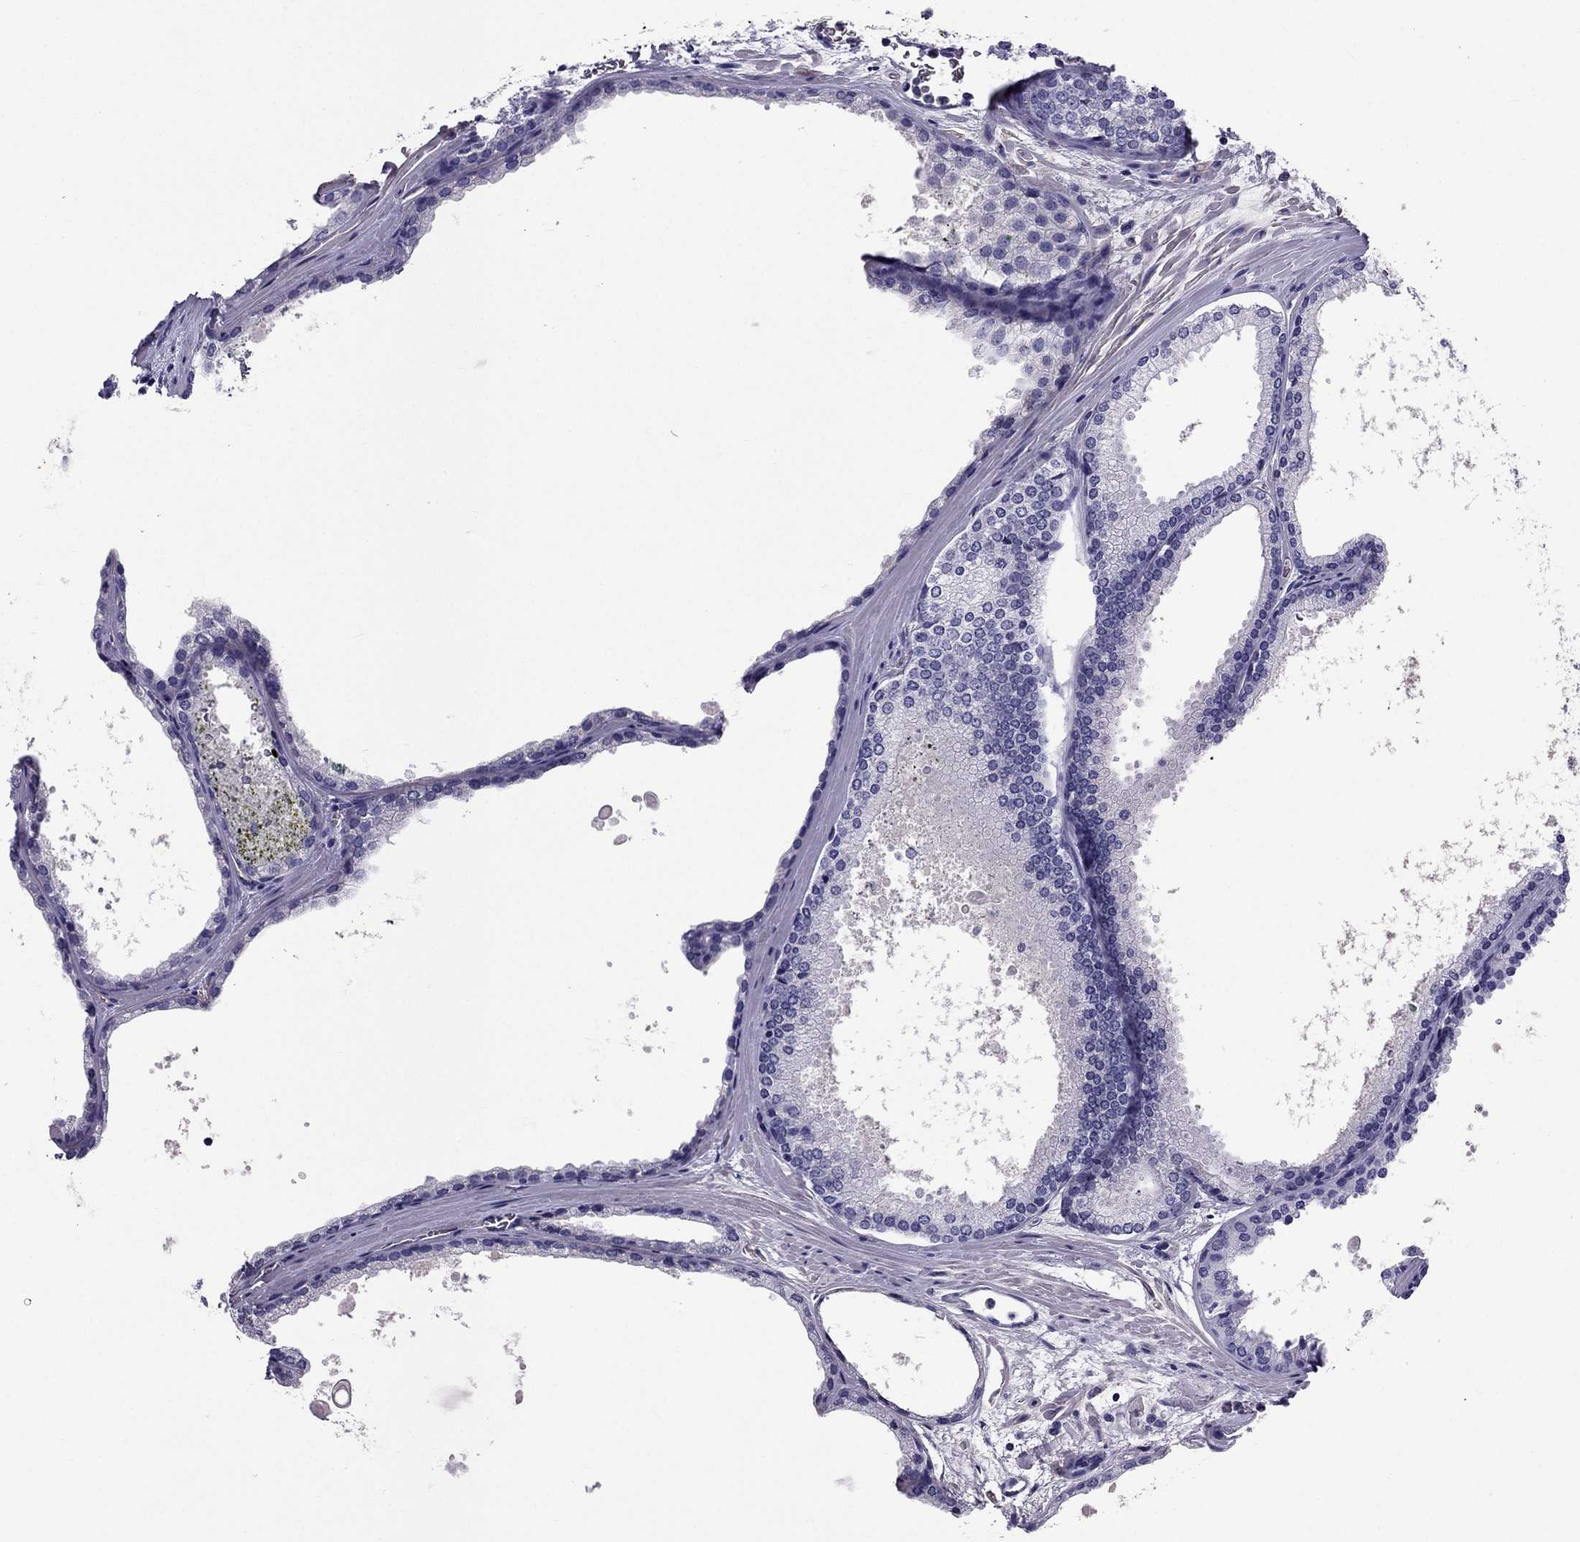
{"staining": {"intensity": "negative", "quantity": "none", "location": "none"}, "tissue": "prostate cancer", "cell_type": "Tumor cells", "image_type": "cancer", "snomed": [{"axis": "morphology", "description": "Adenocarcinoma, Low grade"}, {"axis": "topography", "description": "Prostate"}], "caption": "High power microscopy image of an immunohistochemistry (IHC) image of adenocarcinoma (low-grade) (prostate), revealing no significant expression in tumor cells.", "gene": "TBC1D21", "patient": {"sex": "male", "age": 56}}